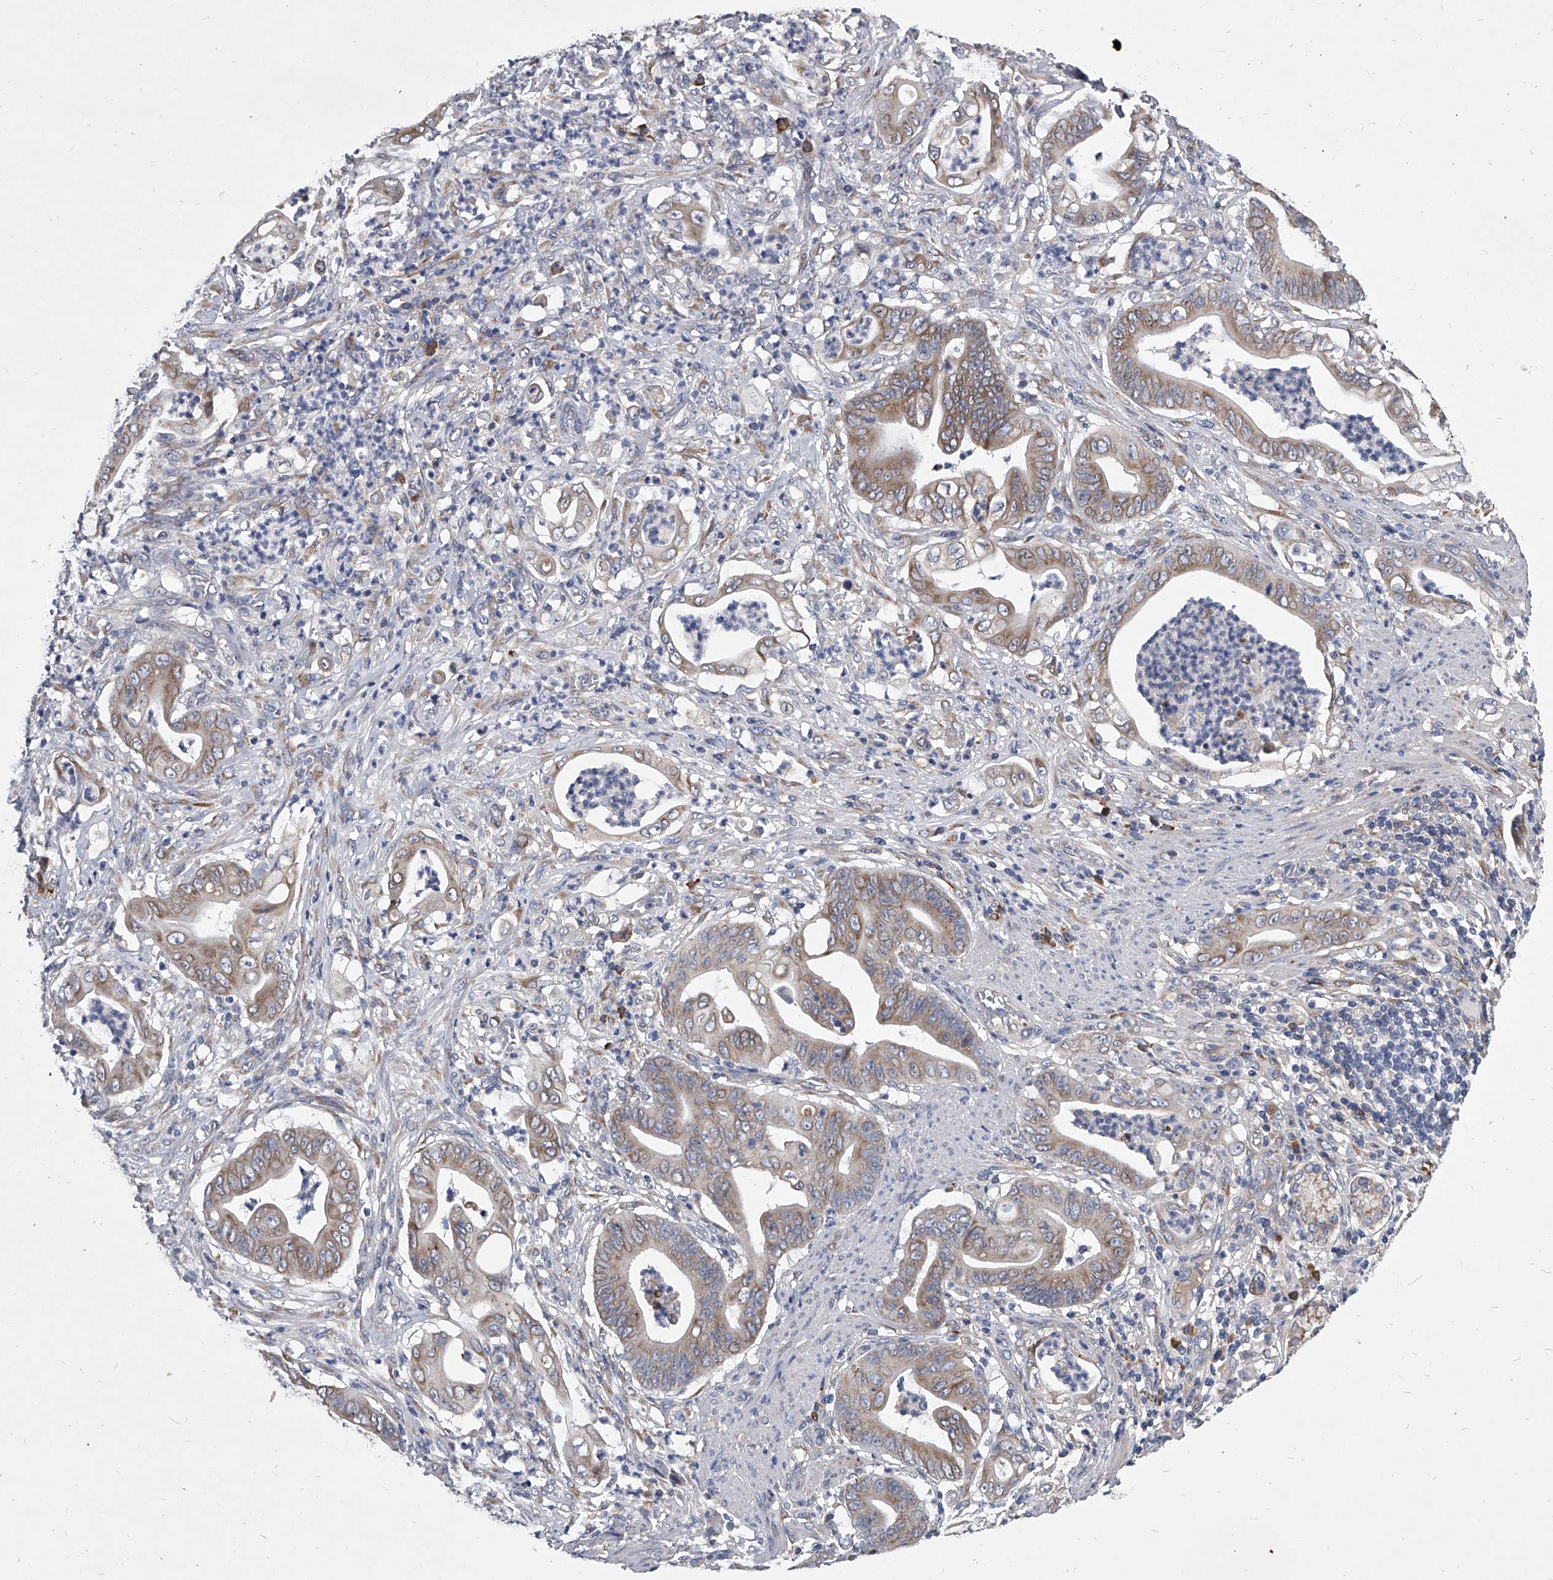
{"staining": {"intensity": "weak", "quantity": ">75%", "location": "cytoplasmic/membranous"}, "tissue": "stomach cancer", "cell_type": "Tumor cells", "image_type": "cancer", "snomed": [{"axis": "morphology", "description": "Adenocarcinoma, NOS"}, {"axis": "topography", "description": "Stomach"}], "caption": "Tumor cells display weak cytoplasmic/membranous staining in about >75% of cells in stomach adenocarcinoma.", "gene": "CCR4", "patient": {"sex": "female", "age": 73}}